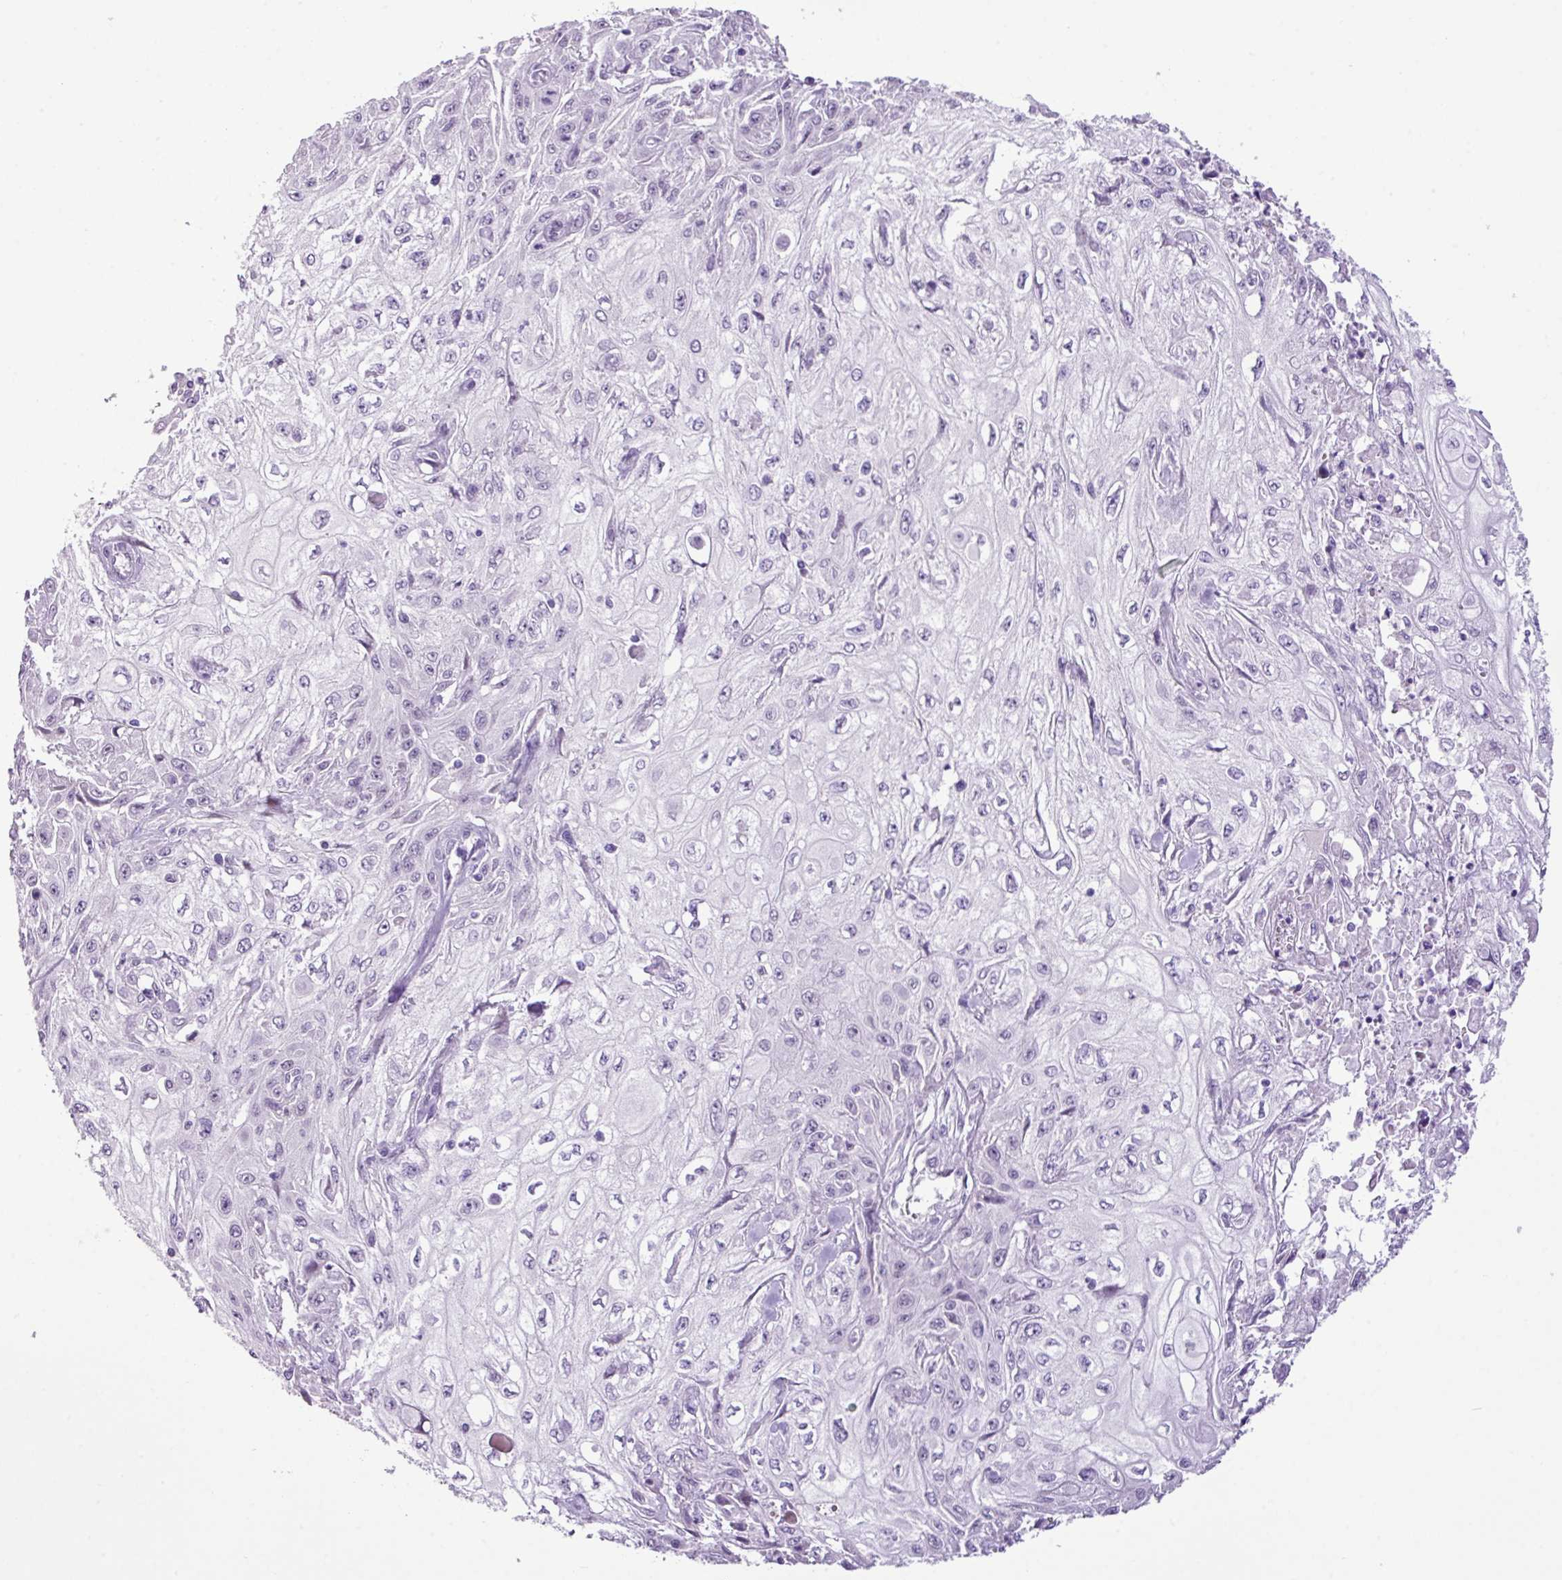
{"staining": {"intensity": "negative", "quantity": "none", "location": "none"}, "tissue": "skin cancer", "cell_type": "Tumor cells", "image_type": "cancer", "snomed": [{"axis": "morphology", "description": "Squamous cell carcinoma, NOS"}, {"axis": "morphology", "description": "Squamous cell carcinoma, metastatic, NOS"}, {"axis": "topography", "description": "Skin"}, {"axis": "topography", "description": "Lymph node"}], "caption": "The IHC photomicrograph has no significant expression in tumor cells of skin cancer tissue. (DAB (3,3'-diaminobenzidine) IHC visualized using brightfield microscopy, high magnification).", "gene": "YLPM1", "patient": {"sex": "male", "age": 75}}